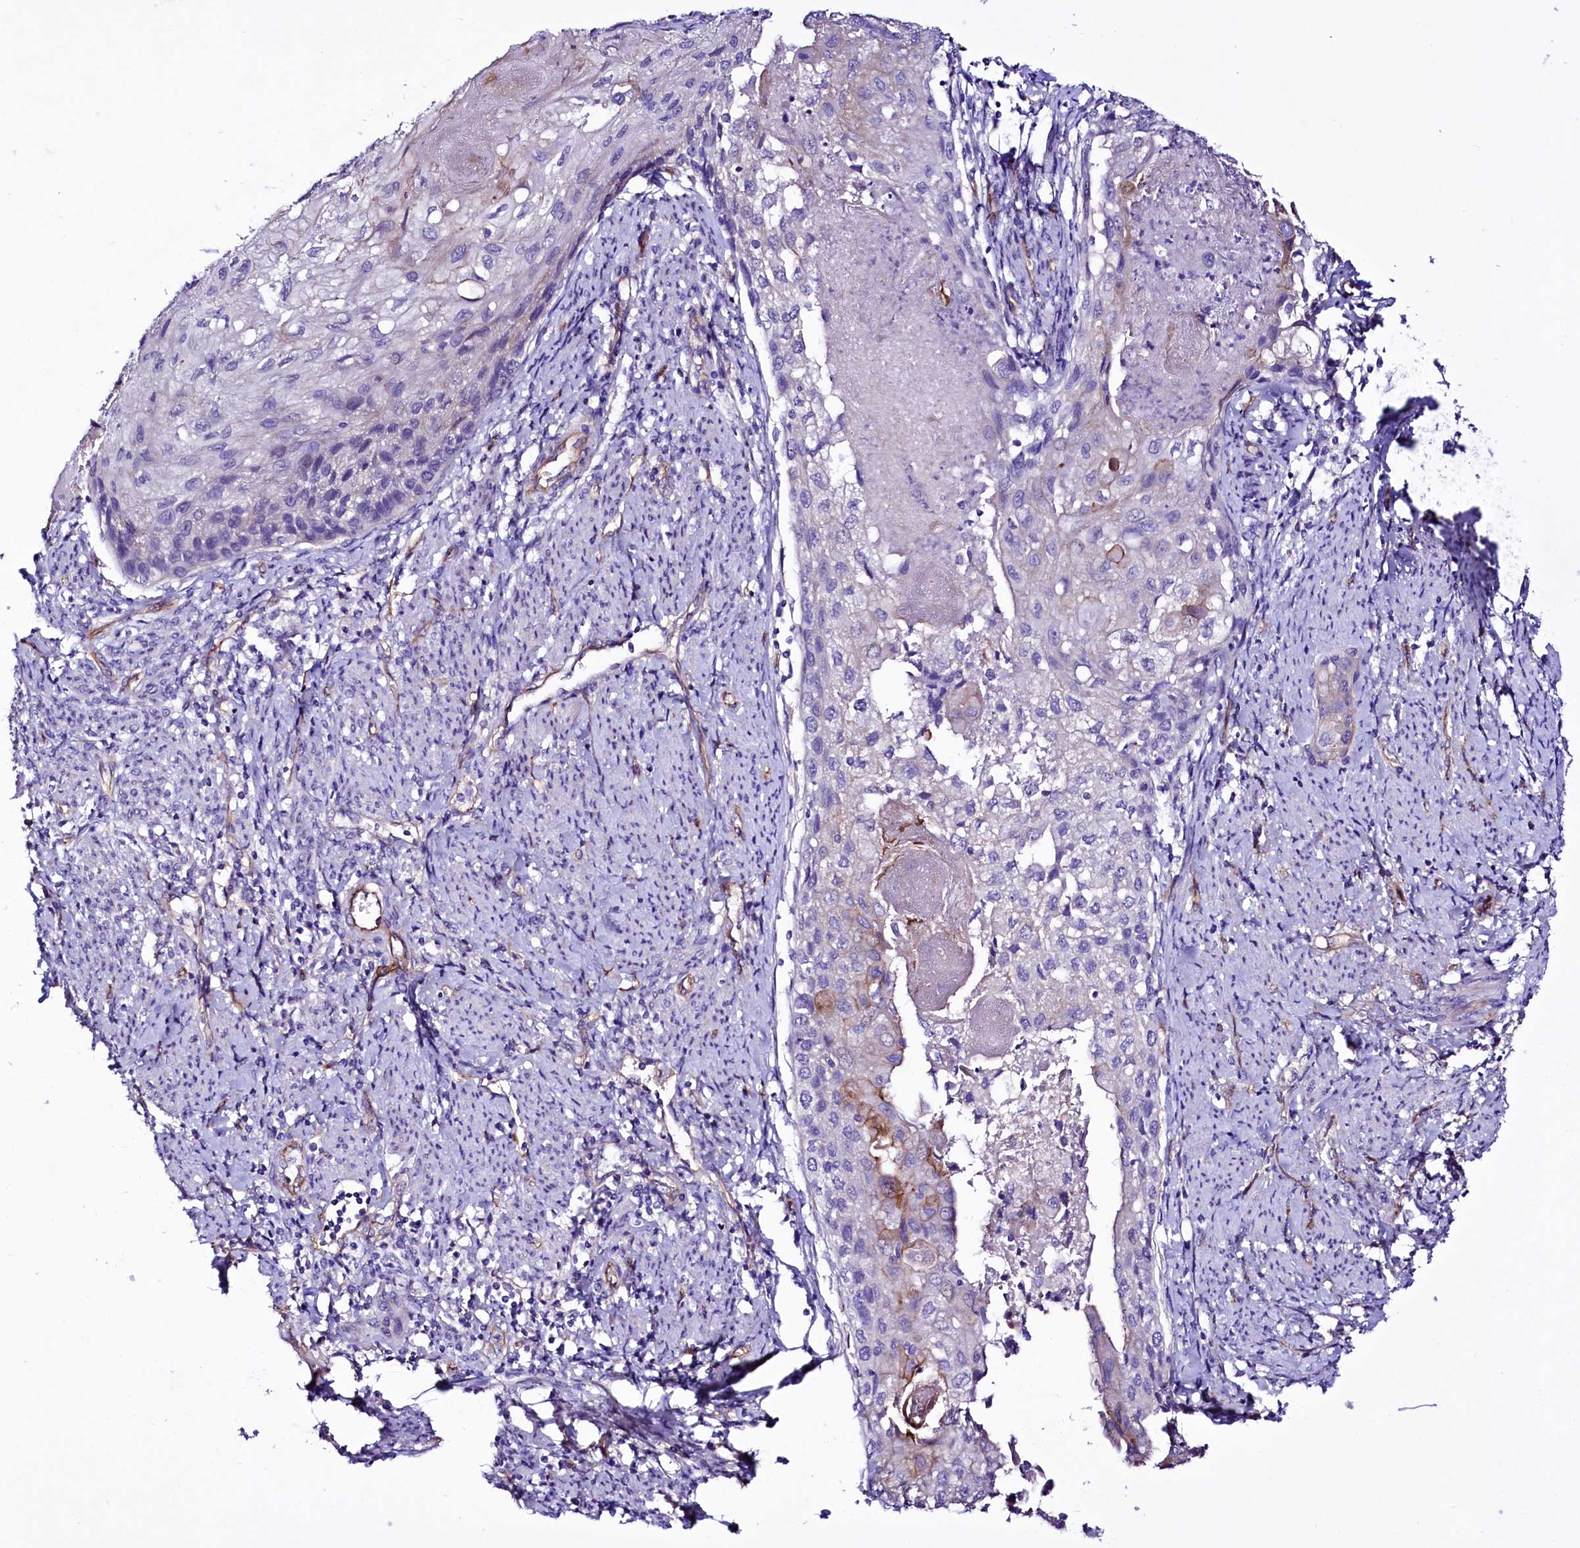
{"staining": {"intensity": "negative", "quantity": "none", "location": "none"}, "tissue": "cervical cancer", "cell_type": "Tumor cells", "image_type": "cancer", "snomed": [{"axis": "morphology", "description": "Squamous cell carcinoma, NOS"}, {"axis": "topography", "description": "Cervix"}], "caption": "There is no significant expression in tumor cells of cervical squamous cell carcinoma. Nuclei are stained in blue.", "gene": "SLF1", "patient": {"sex": "female", "age": 67}}